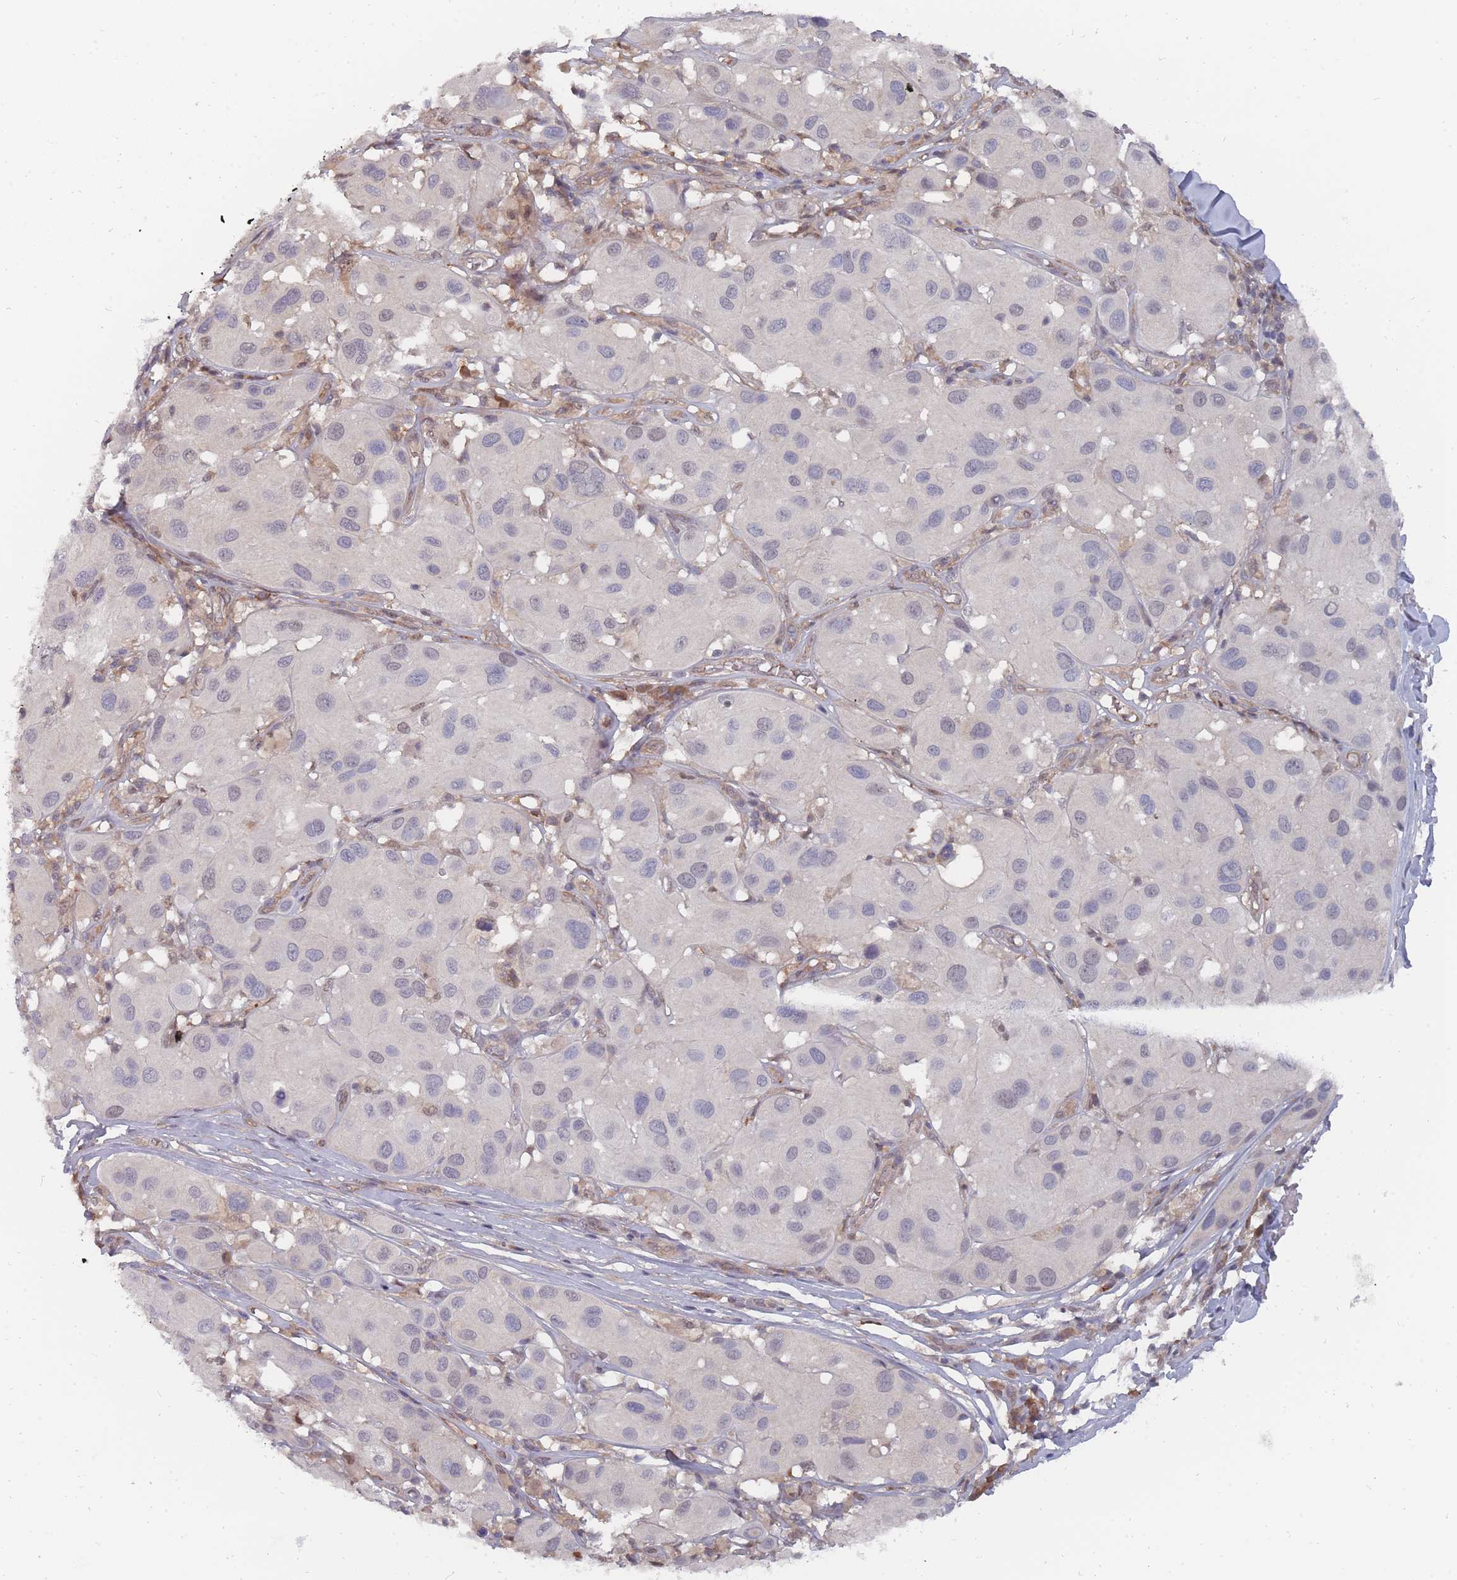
{"staining": {"intensity": "negative", "quantity": "none", "location": "none"}, "tissue": "melanoma", "cell_type": "Tumor cells", "image_type": "cancer", "snomed": [{"axis": "morphology", "description": "Malignant melanoma, Metastatic site"}, {"axis": "topography", "description": "Skin"}], "caption": "High power microscopy micrograph of an IHC histopathology image of melanoma, revealing no significant expression in tumor cells.", "gene": "NKD1", "patient": {"sex": "male", "age": 41}}